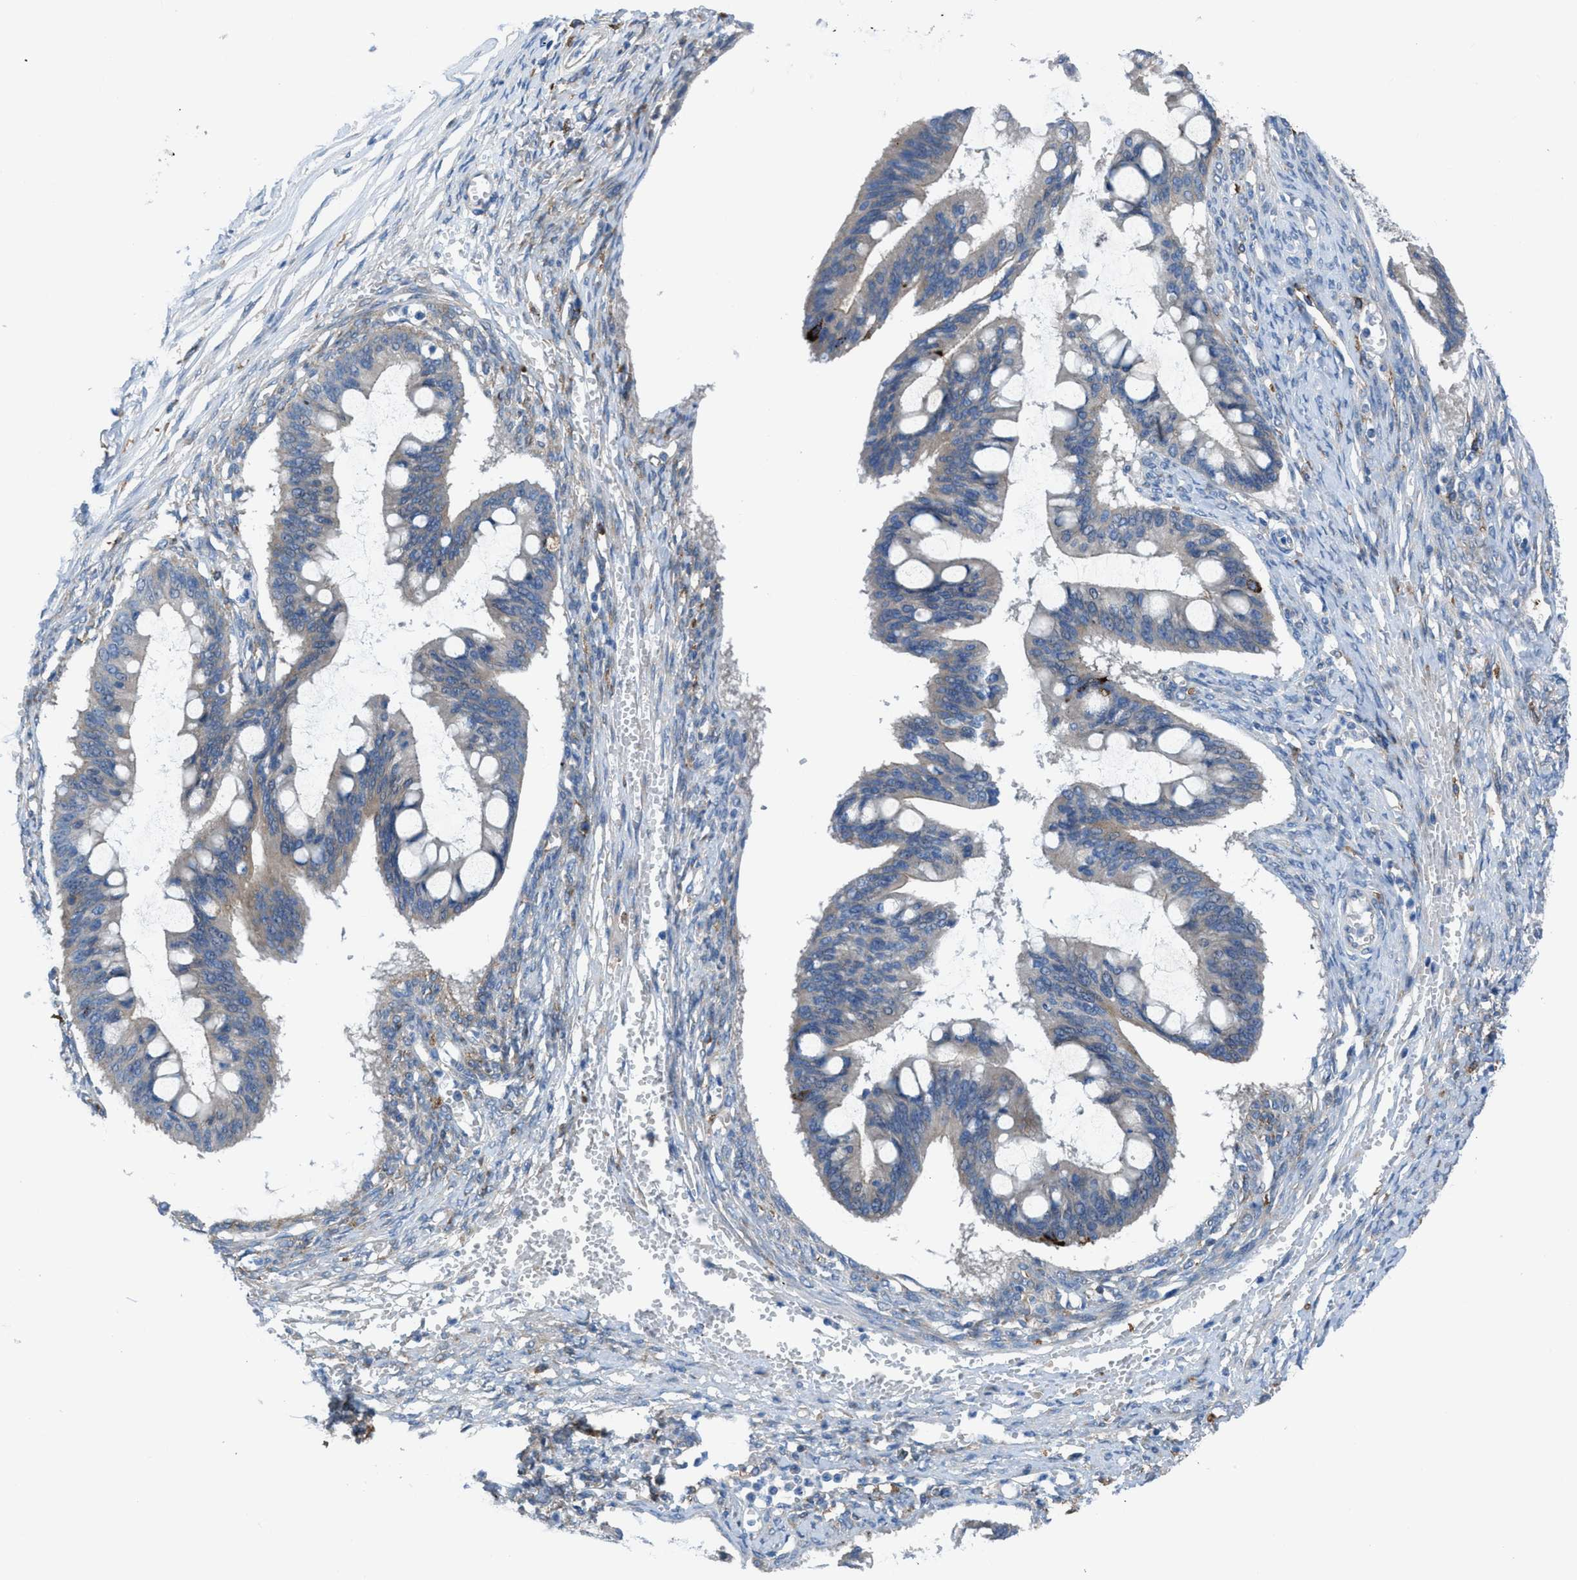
{"staining": {"intensity": "weak", "quantity": ">75%", "location": "cytoplasmic/membranous"}, "tissue": "ovarian cancer", "cell_type": "Tumor cells", "image_type": "cancer", "snomed": [{"axis": "morphology", "description": "Cystadenocarcinoma, mucinous, NOS"}, {"axis": "topography", "description": "Ovary"}], "caption": "Brown immunohistochemical staining in human ovarian mucinous cystadenocarcinoma exhibits weak cytoplasmic/membranous staining in about >75% of tumor cells.", "gene": "EGFR", "patient": {"sex": "female", "age": 73}}